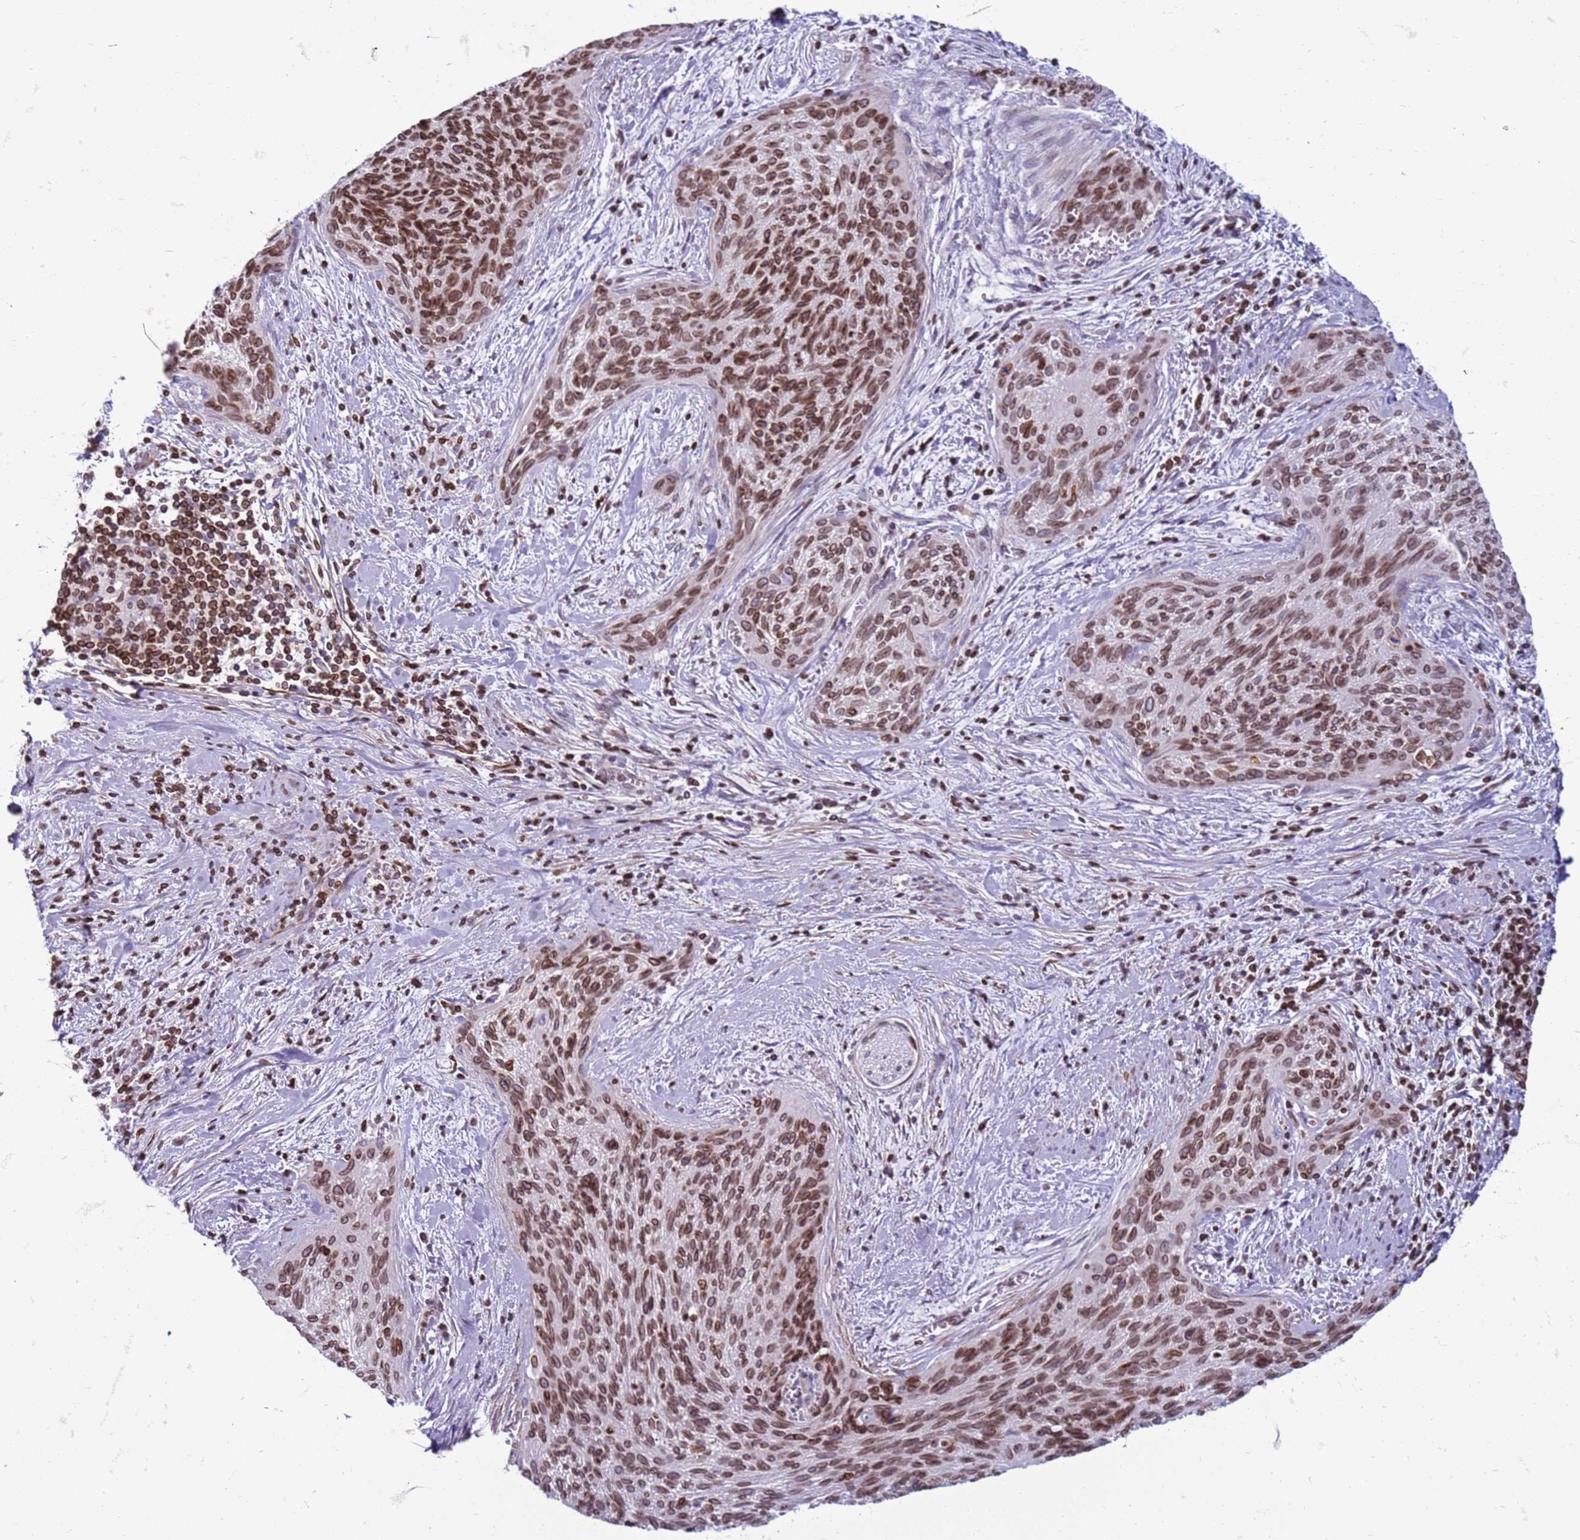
{"staining": {"intensity": "strong", "quantity": ">75%", "location": "cytoplasmic/membranous,nuclear"}, "tissue": "cervical cancer", "cell_type": "Tumor cells", "image_type": "cancer", "snomed": [{"axis": "morphology", "description": "Squamous cell carcinoma, NOS"}, {"axis": "topography", "description": "Cervix"}], "caption": "This micrograph displays immunohistochemistry (IHC) staining of human cervical cancer (squamous cell carcinoma), with high strong cytoplasmic/membranous and nuclear positivity in approximately >75% of tumor cells.", "gene": "METTL25B", "patient": {"sex": "female", "age": 55}}